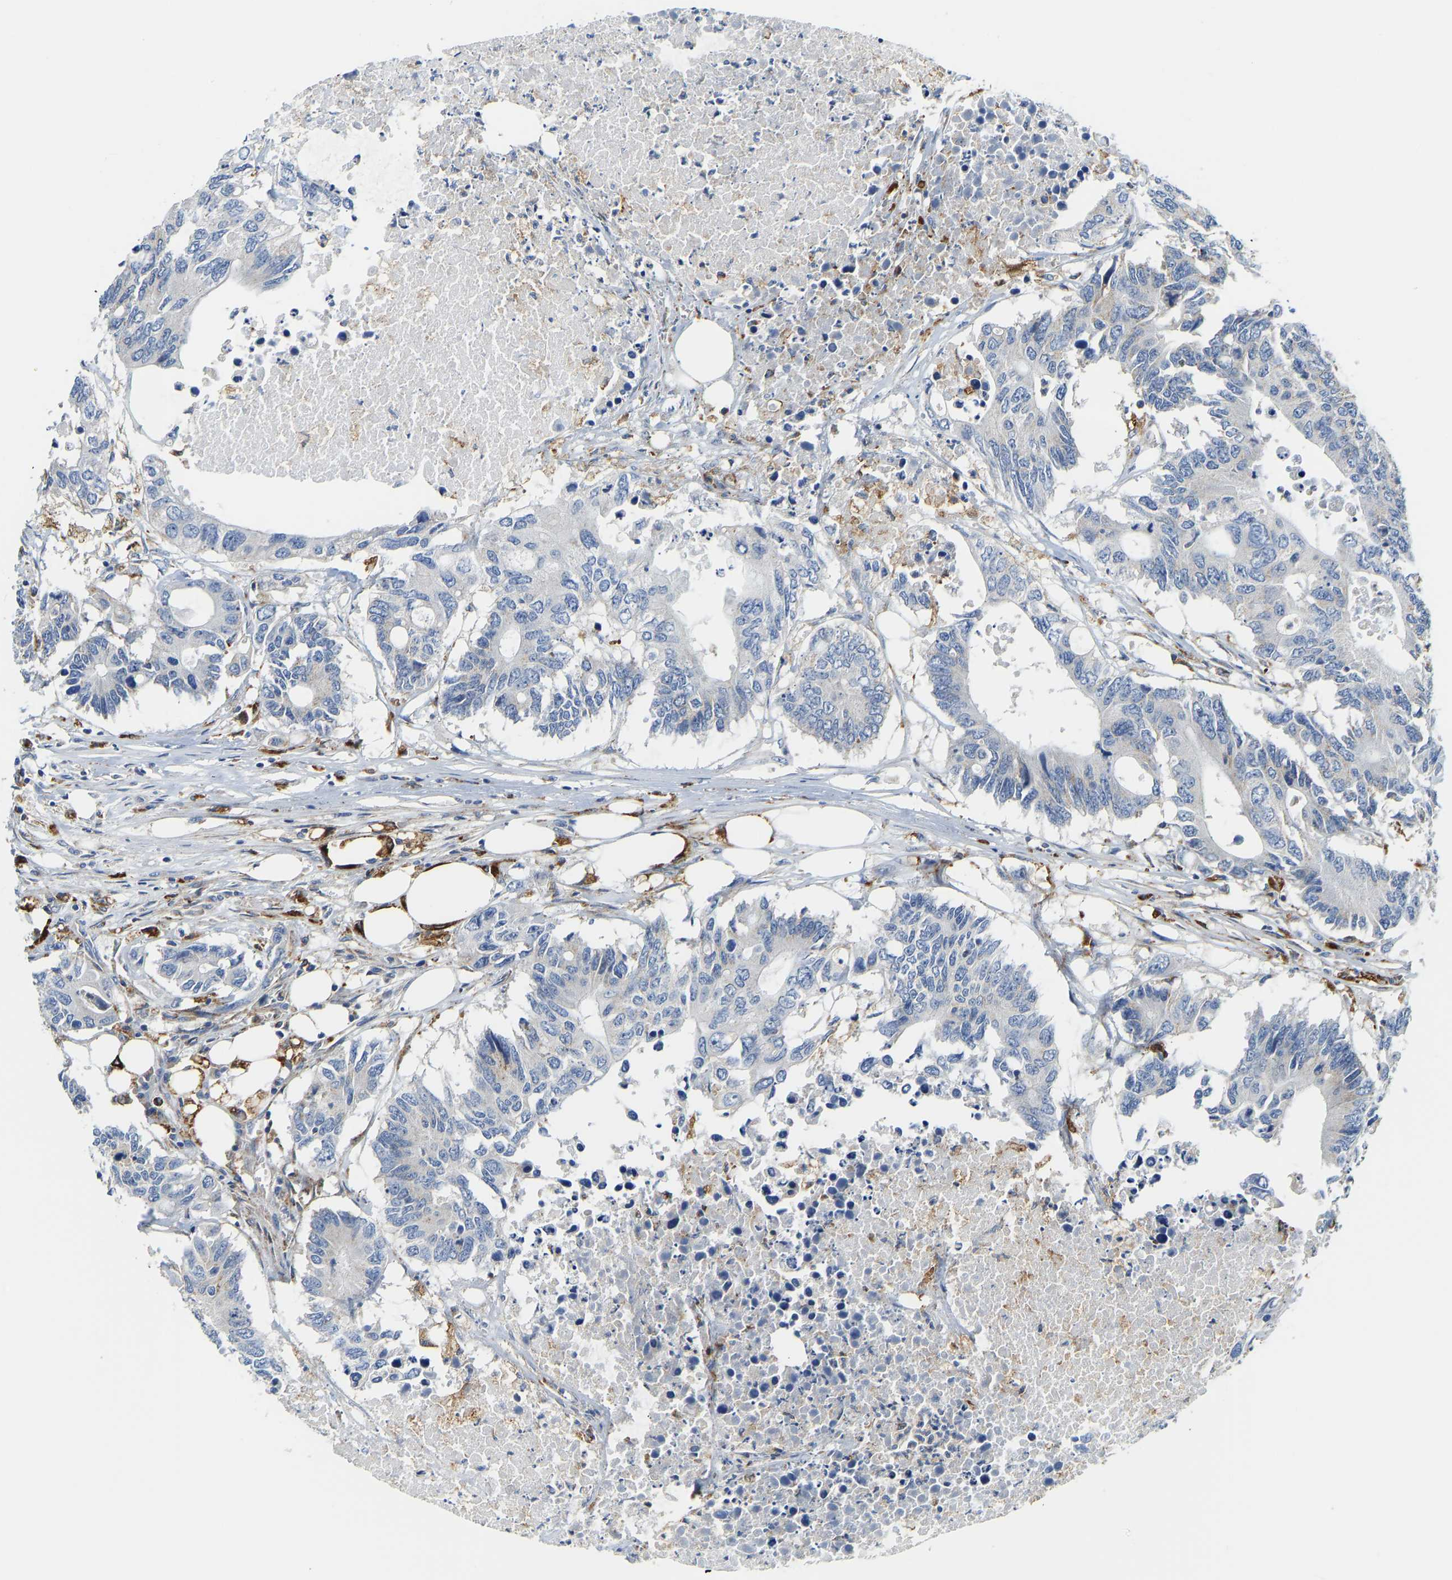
{"staining": {"intensity": "negative", "quantity": "none", "location": "none"}, "tissue": "colorectal cancer", "cell_type": "Tumor cells", "image_type": "cancer", "snomed": [{"axis": "morphology", "description": "Adenocarcinoma, NOS"}, {"axis": "topography", "description": "Colon"}], "caption": "Tumor cells show no significant protein staining in colorectal cancer.", "gene": "ATP6V1E1", "patient": {"sex": "male", "age": 71}}